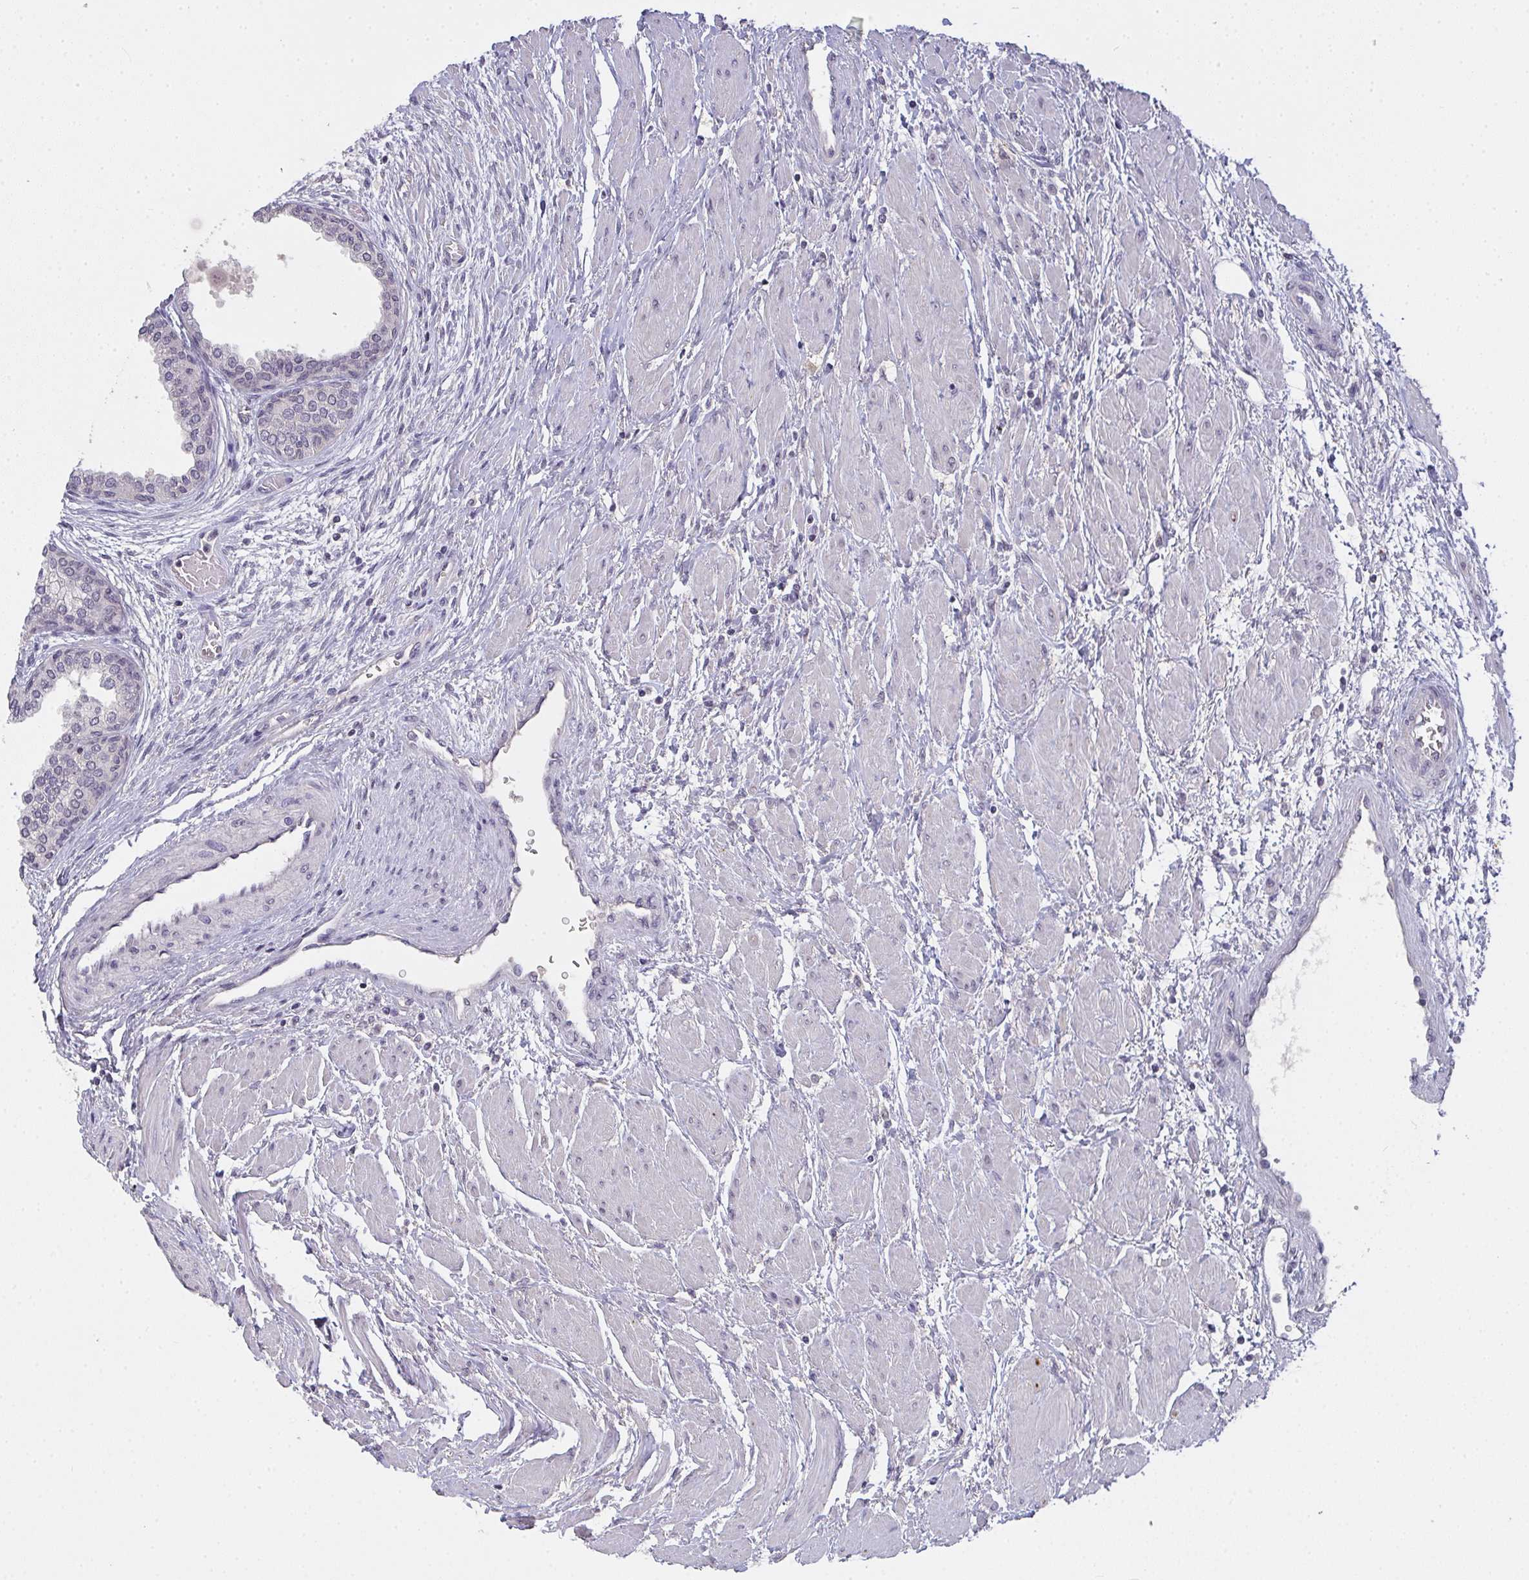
{"staining": {"intensity": "negative", "quantity": "none", "location": "none"}, "tissue": "prostate cancer", "cell_type": "Tumor cells", "image_type": "cancer", "snomed": [{"axis": "morphology", "description": "Adenocarcinoma, High grade"}, {"axis": "topography", "description": "Prostate"}], "caption": "Adenocarcinoma (high-grade) (prostate) was stained to show a protein in brown. There is no significant positivity in tumor cells.", "gene": "TMEM219", "patient": {"sex": "male", "age": 58}}